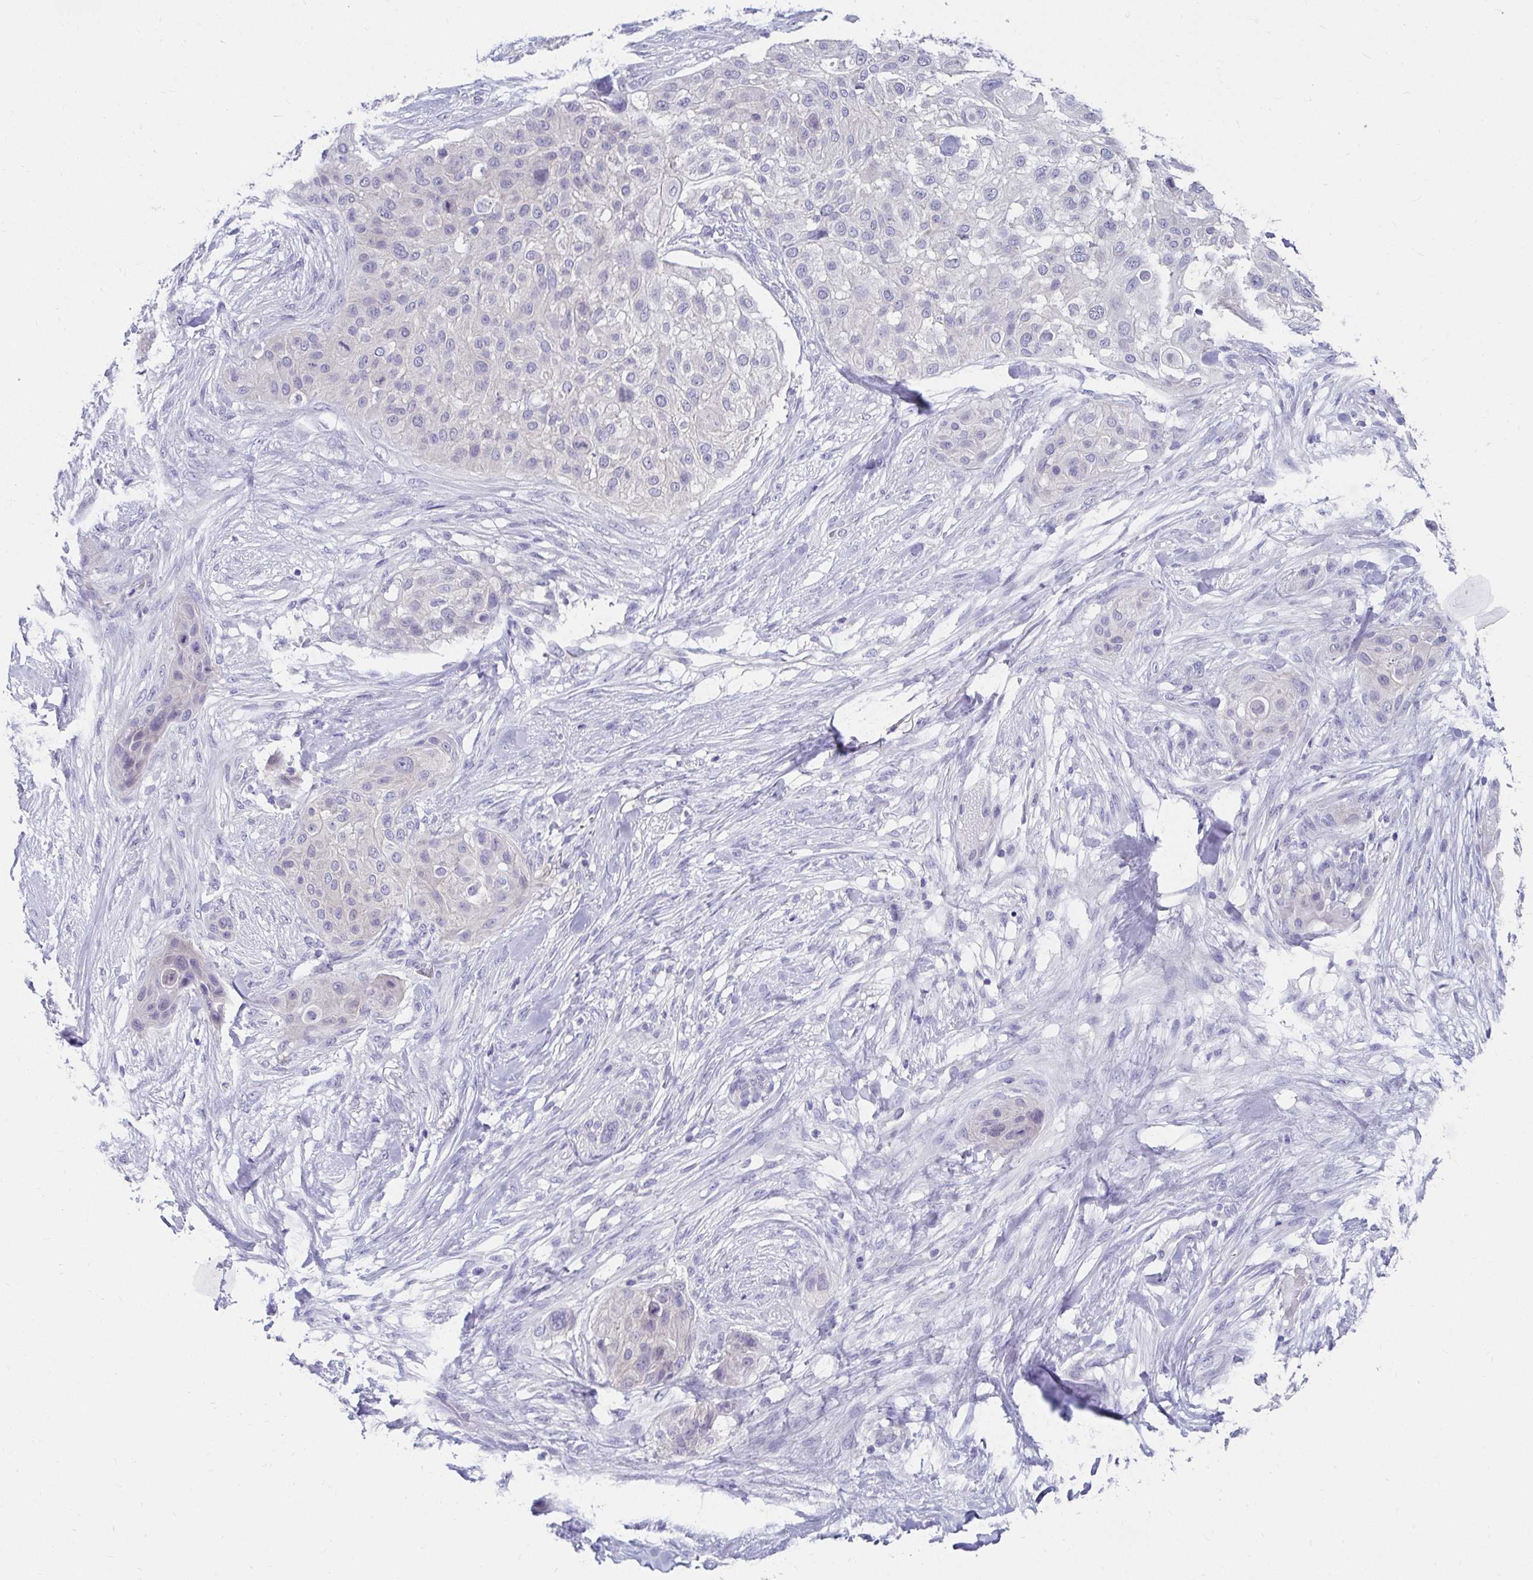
{"staining": {"intensity": "negative", "quantity": "none", "location": "none"}, "tissue": "skin cancer", "cell_type": "Tumor cells", "image_type": "cancer", "snomed": [{"axis": "morphology", "description": "Squamous cell carcinoma, NOS"}, {"axis": "topography", "description": "Skin"}], "caption": "DAB immunohistochemical staining of human skin cancer (squamous cell carcinoma) shows no significant expression in tumor cells. Brightfield microscopy of IHC stained with DAB (brown) and hematoxylin (blue), captured at high magnification.", "gene": "C19orf81", "patient": {"sex": "female", "age": 87}}